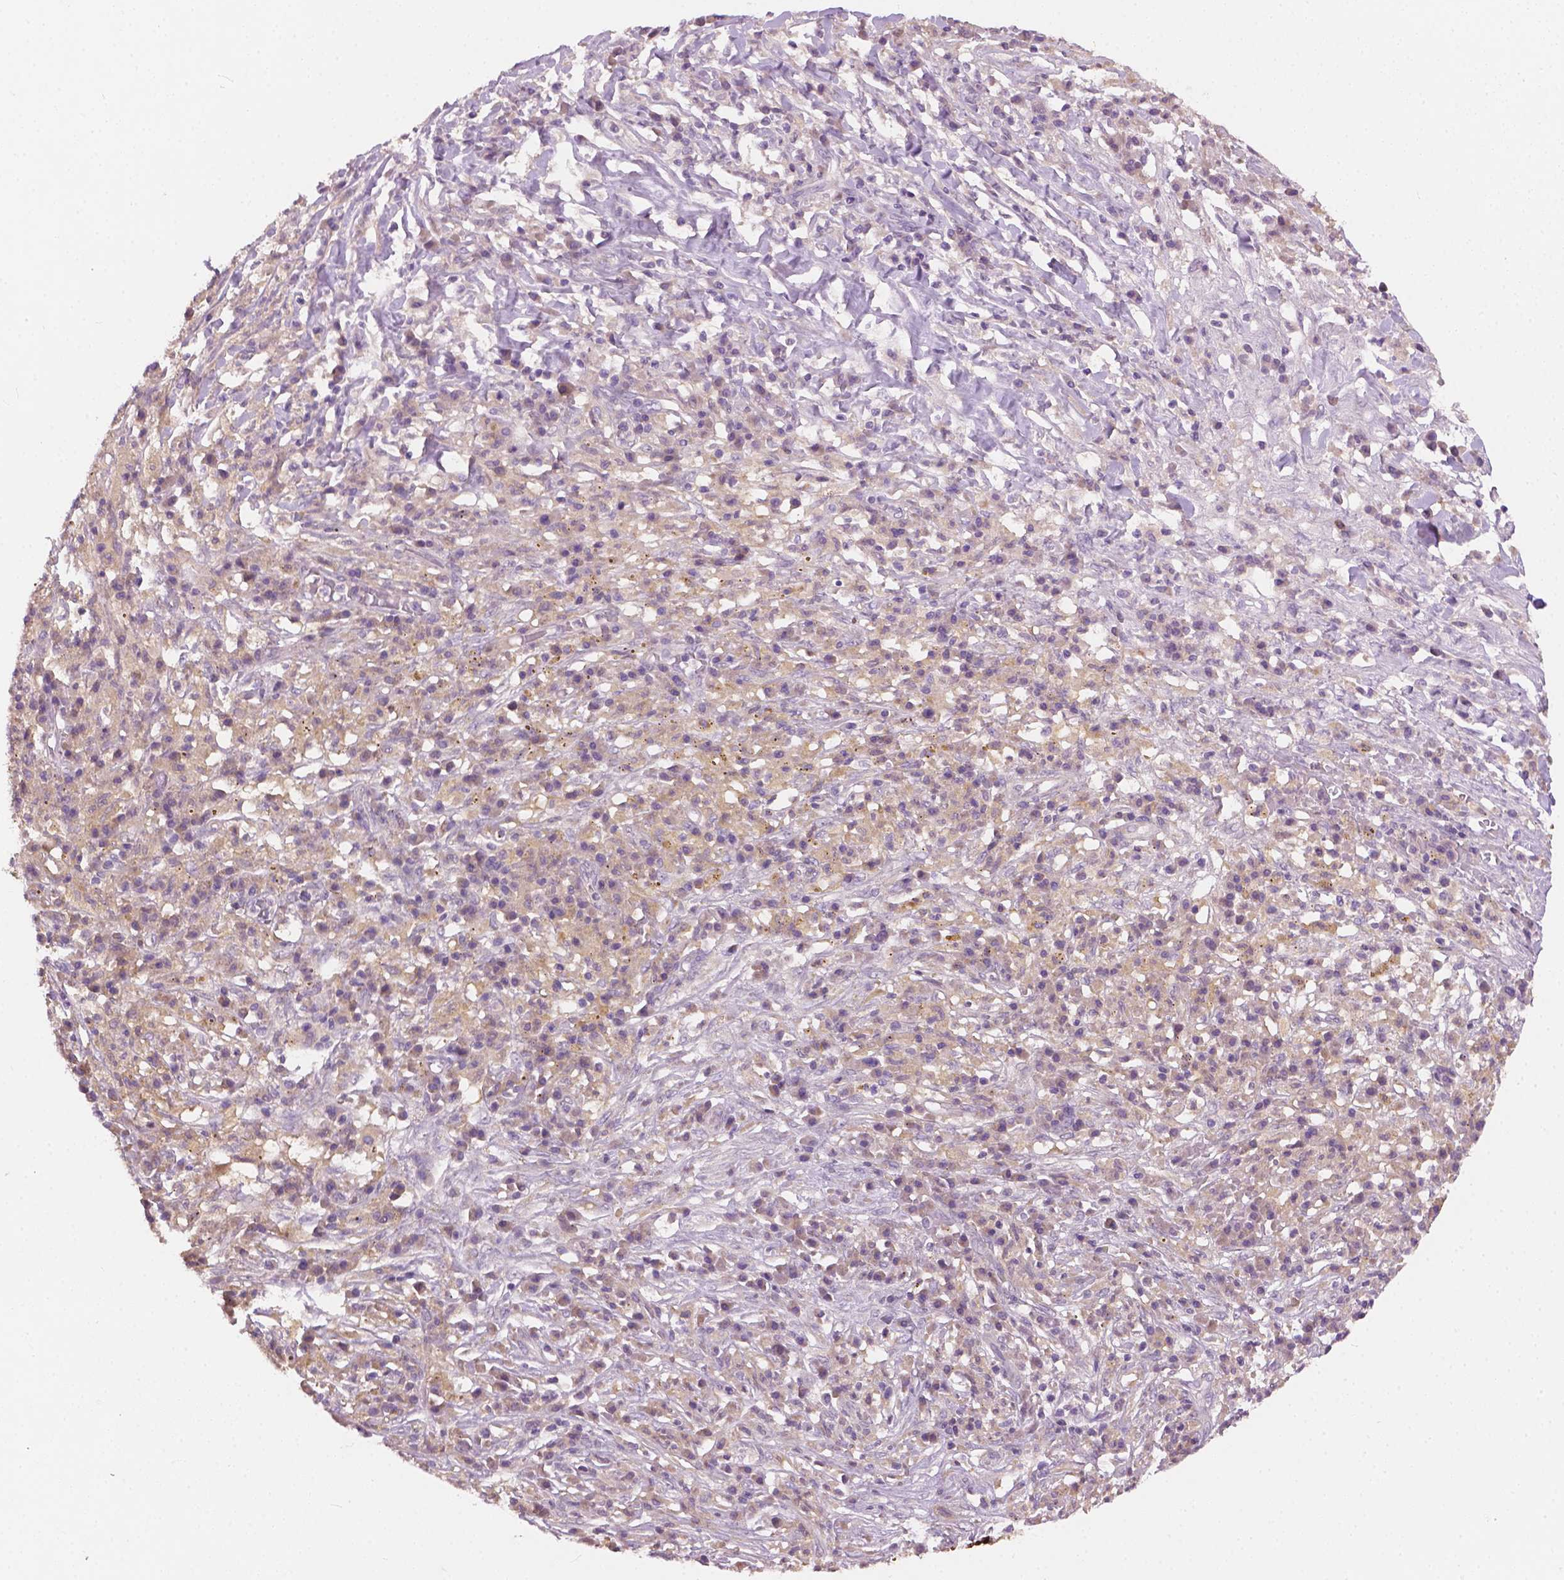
{"staining": {"intensity": "moderate", "quantity": "<25%", "location": "cytoplasmic/membranous"}, "tissue": "melanoma", "cell_type": "Tumor cells", "image_type": "cancer", "snomed": [{"axis": "morphology", "description": "Malignant melanoma, NOS"}, {"axis": "topography", "description": "Skin"}], "caption": "Immunohistochemical staining of melanoma exhibits moderate cytoplasmic/membranous protein expression in approximately <25% of tumor cells. (IHC, brightfield microscopy, high magnification).", "gene": "KRT17", "patient": {"sex": "female", "age": 91}}